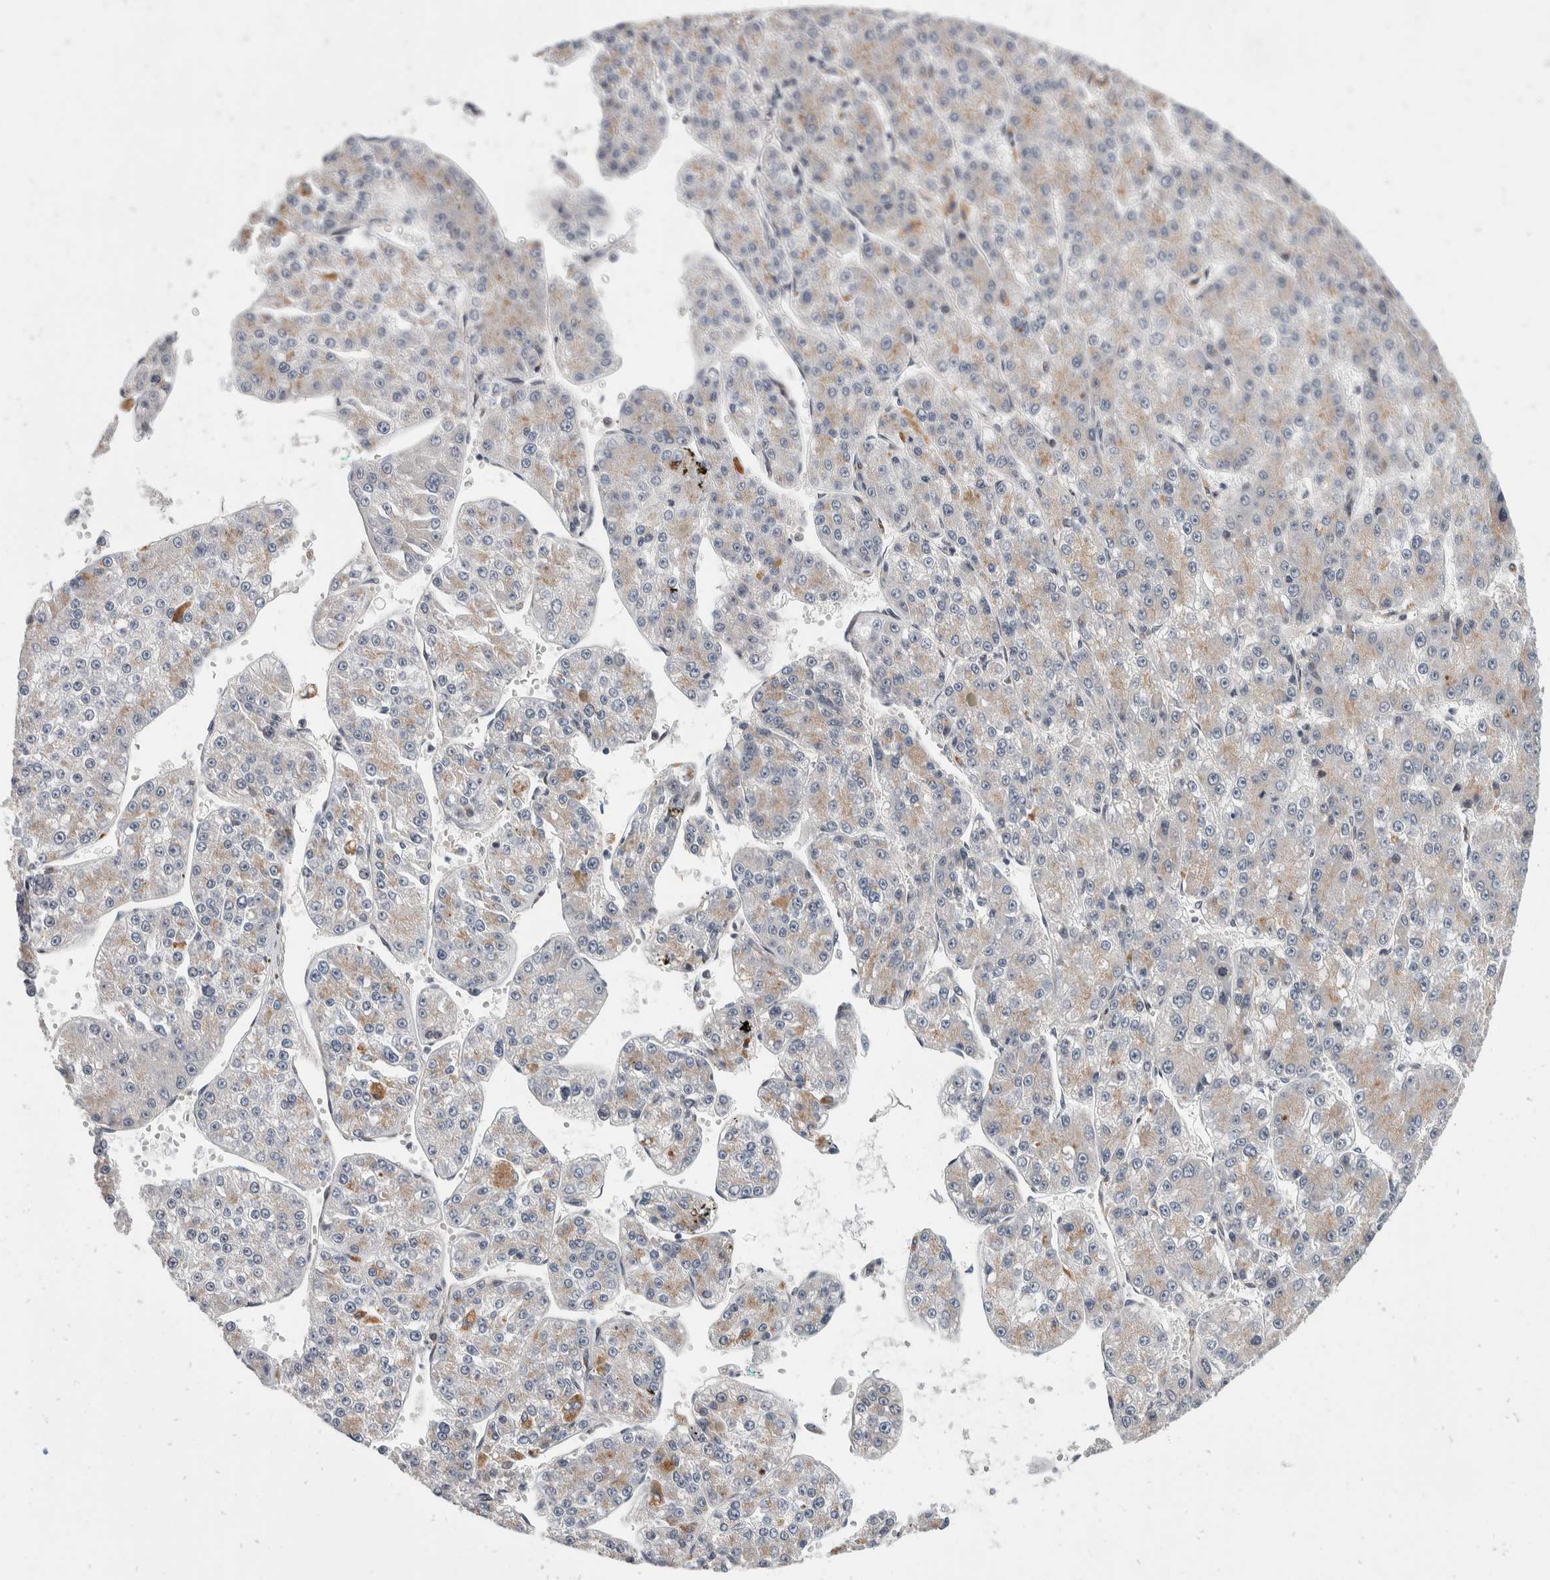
{"staining": {"intensity": "weak", "quantity": "25%-75%", "location": "cytoplasmic/membranous"}, "tissue": "liver cancer", "cell_type": "Tumor cells", "image_type": "cancer", "snomed": [{"axis": "morphology", "description": "Carcinoma, Hepatocellular, NOS"}, {"axis": "topography", "description": "Liver"}], "caption": "Weak cytoplasmic/membranous protein expression is seen in approximately 25%-75% of tumor cells in liver cancer.", "gene": "ZNF703", "patient": {"sex": "female", "age": 73}}